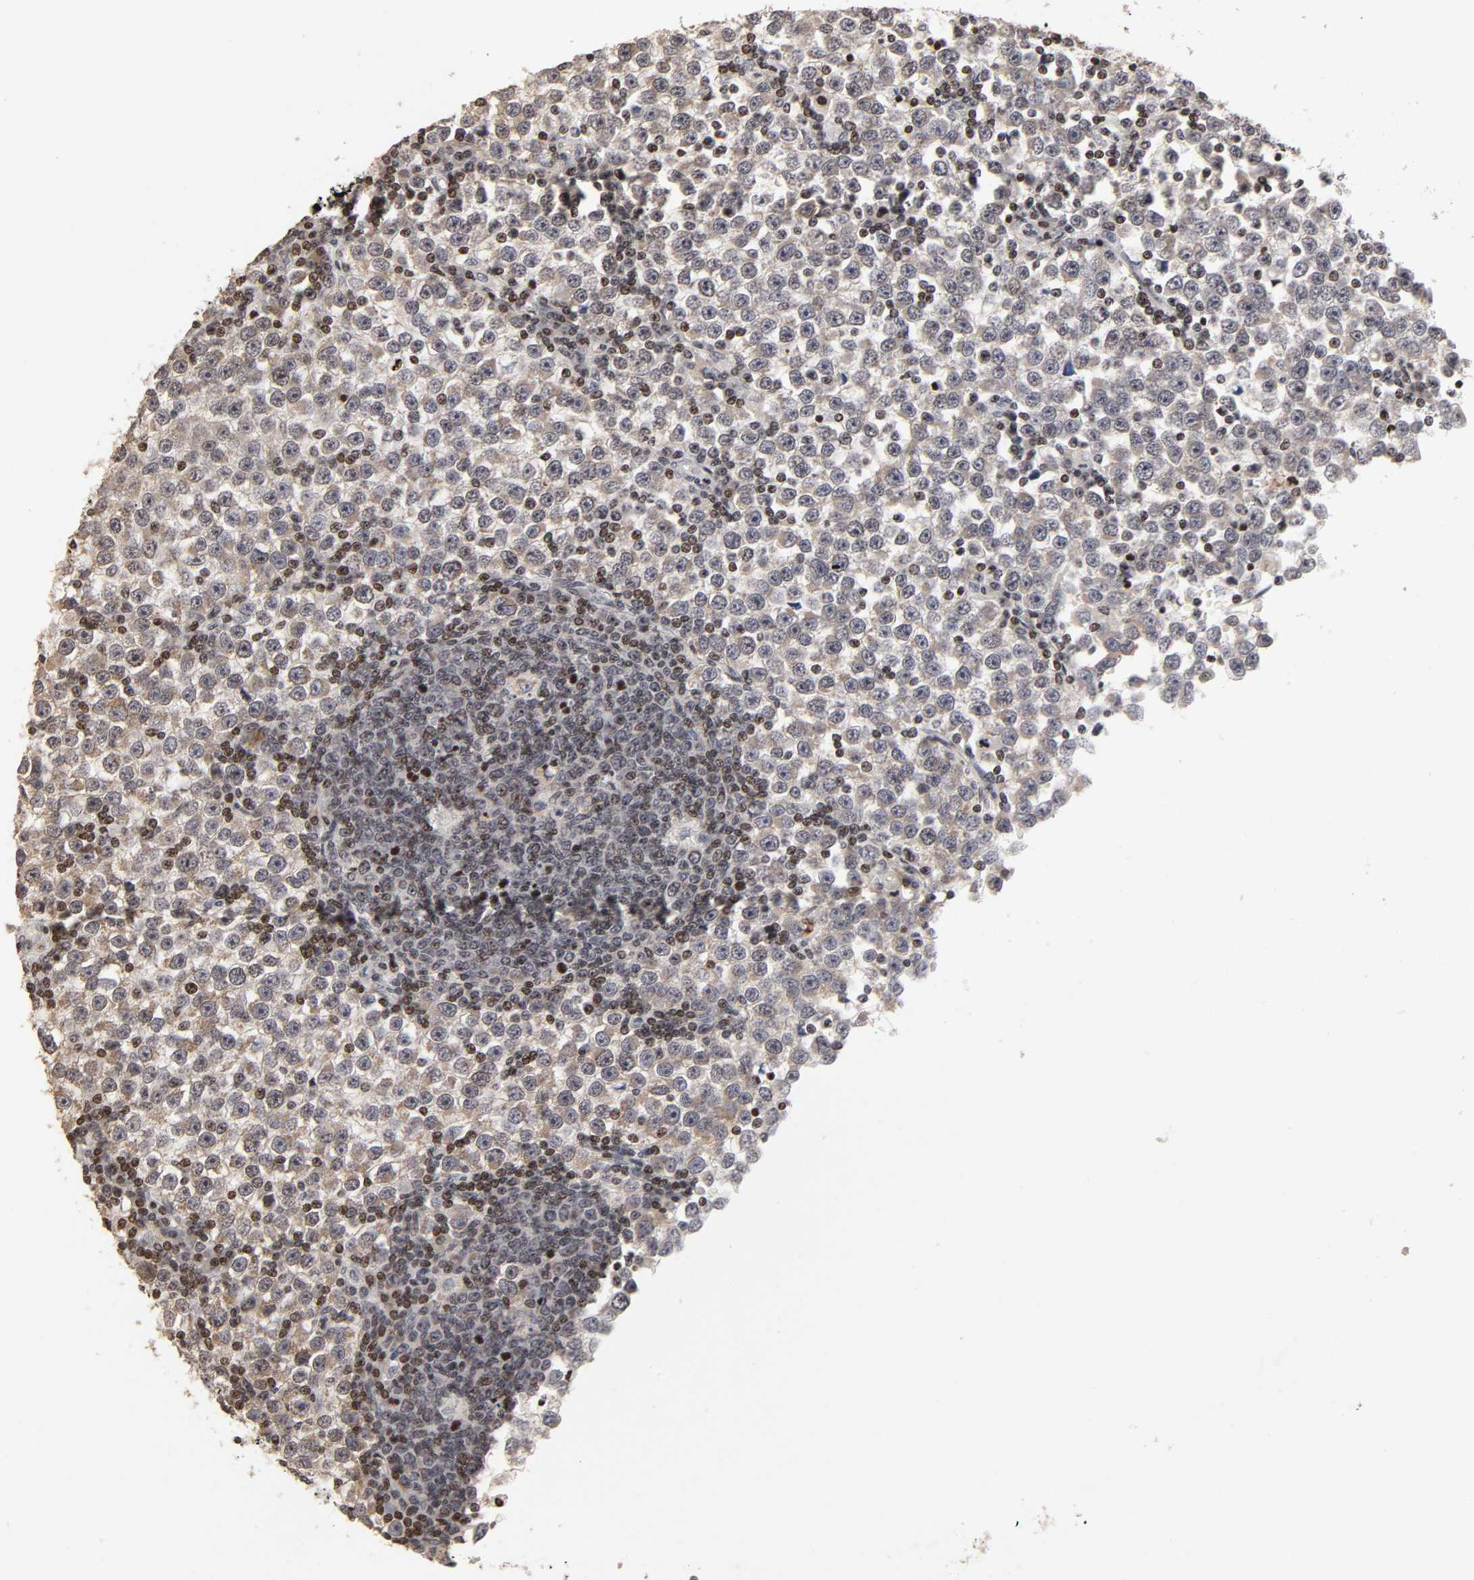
{"staining": {"intensity": "weak", "quantity": "<25%", "location": "cytoplasmic/membranous"}, "tissue": "testis cancer", "cell_type": "Tumor cells", "image_type": "cancer", "snomed": [{"axis": "morphology", "description": "Seminoma, NOS"}, {"axis": "topography", "description": "Testis"}], "caption": "High magnification brightfield microscopy of testis cancer stained with DAB (3,3'-diaminobenzidine) (brown) and counterstained with hematoxylin (blue): tumor cells show no significant staining.", "gene": "ZNF473", "patient": {"sex": "male", "age": 65}}